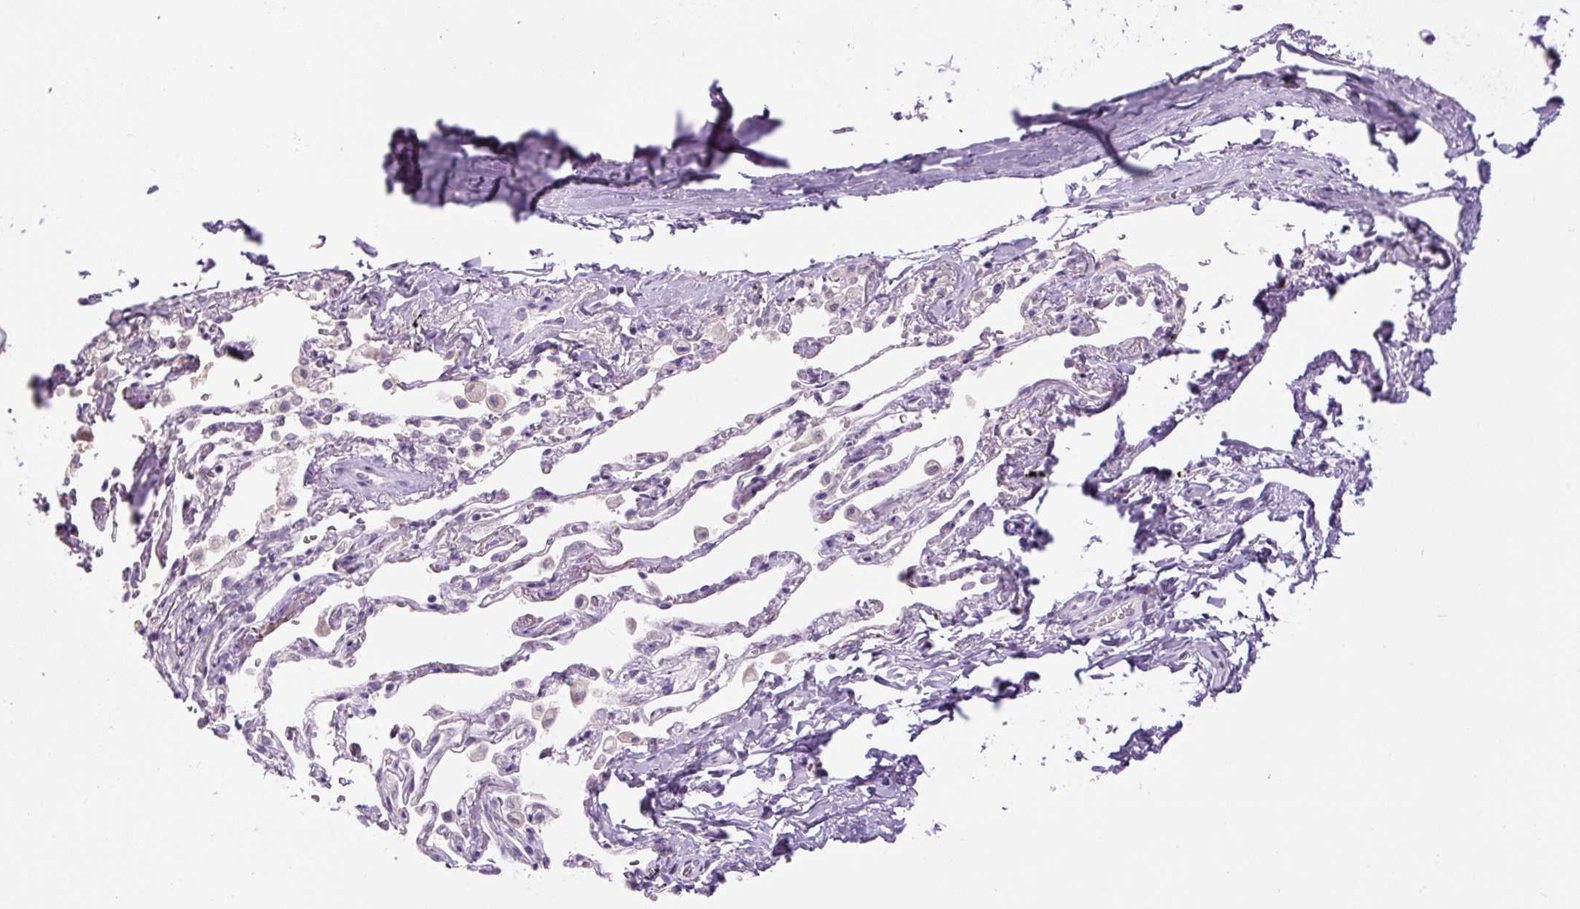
{"staining": {"intensity": "moderate", "quantity": "25%-75%", "location": "cytoplasmic/membranous"}, "tissue": "bronchus", "cell_type": "Respiratory epithelial cells", "image_type": "normal", "snomed": [{"axis": "morphology", "description": "Normal tissue, NOS"}, {"axis": "topography", "description": "Bronchus"}], "caption": "Protein expression by immunohistochemistry (IHC) shows moderate cytoplasmic/membranous positivity in approximately 25%-75% of respiratory epithelial cells in benign bronchus.", "gene": "FABP7", "patient": {"sex": "male", "age": 70}}